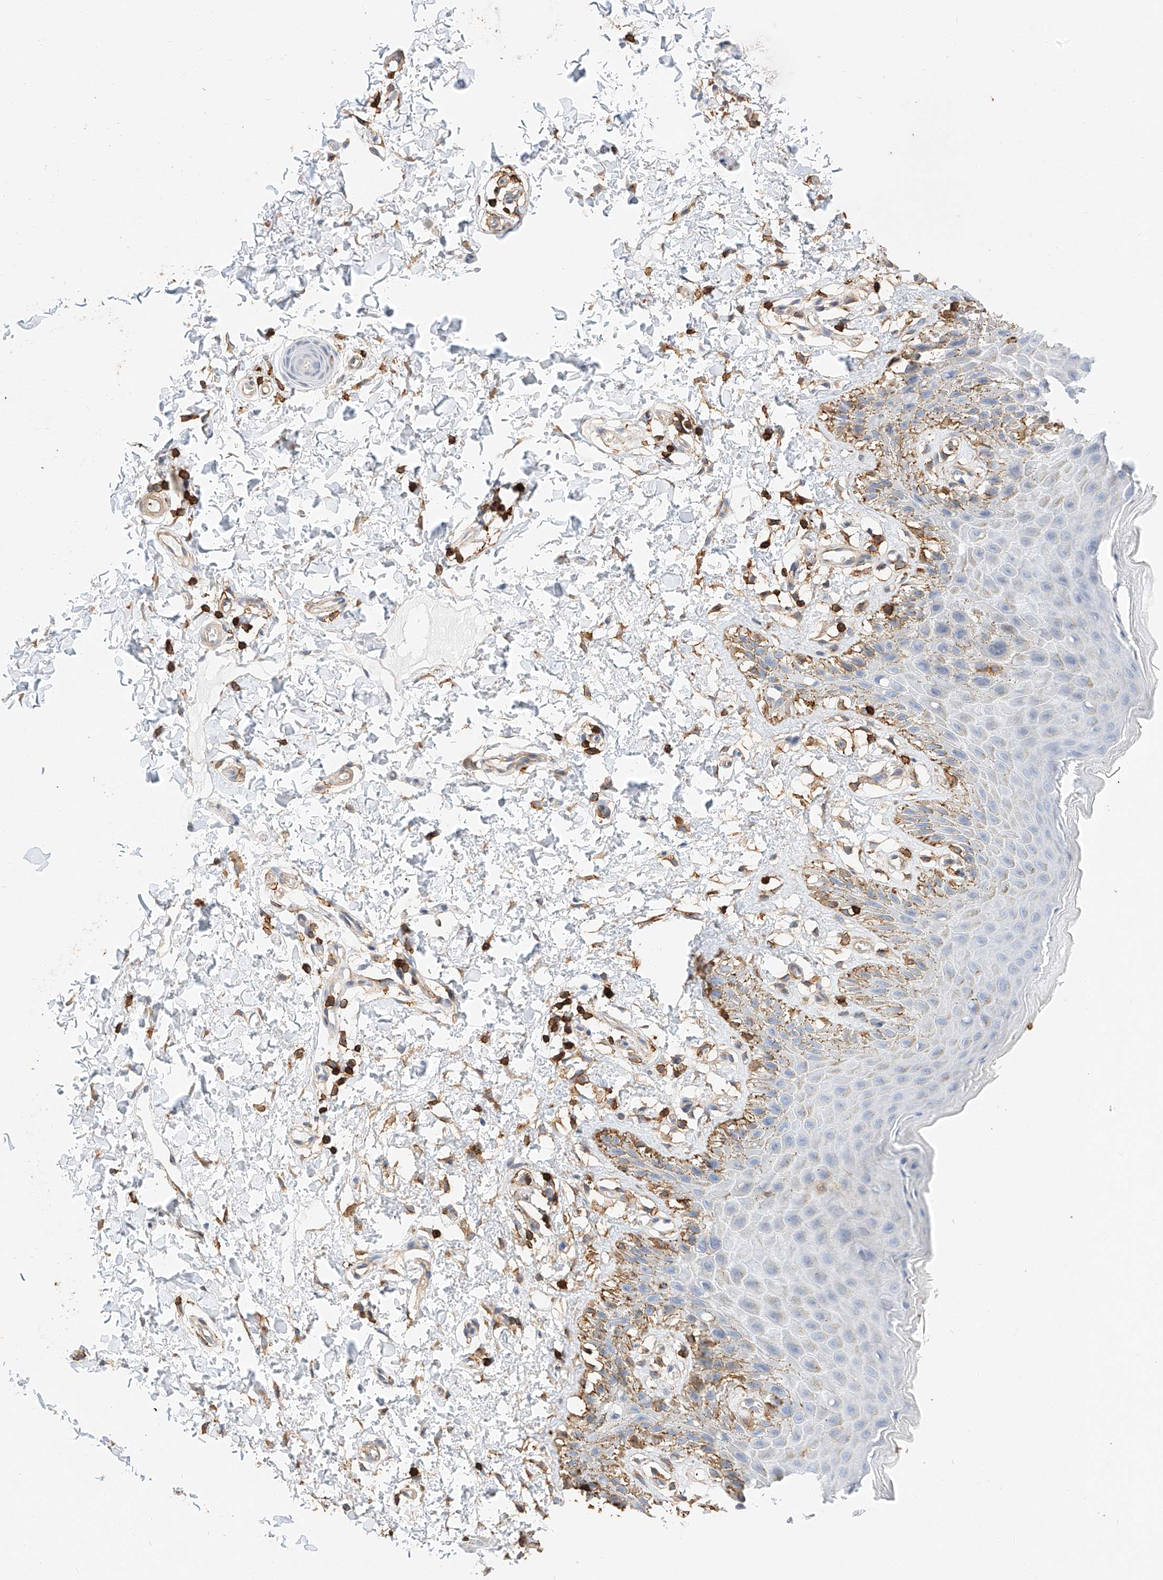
{"staining": {"intensity": "moderate", "quantity": "<25%", "location": "cytoplasmic/membranous"}, "tissue": "skin", "cell_type": "Epidermal cells", "image_type": "normal", "snomed": [{"axis": "morphology", "description": "Normal tissue, NOS"}, {"axis": "topography", "description": "Anal"}], "caption": "This micrograph shows immunohistochemistry staining of normal skin, with low moderate cytoplasmic/membranous staining in about <25% of epidermal cells.", "gene": "WFS1", "patient": {"sex": "male", "age": 44}}